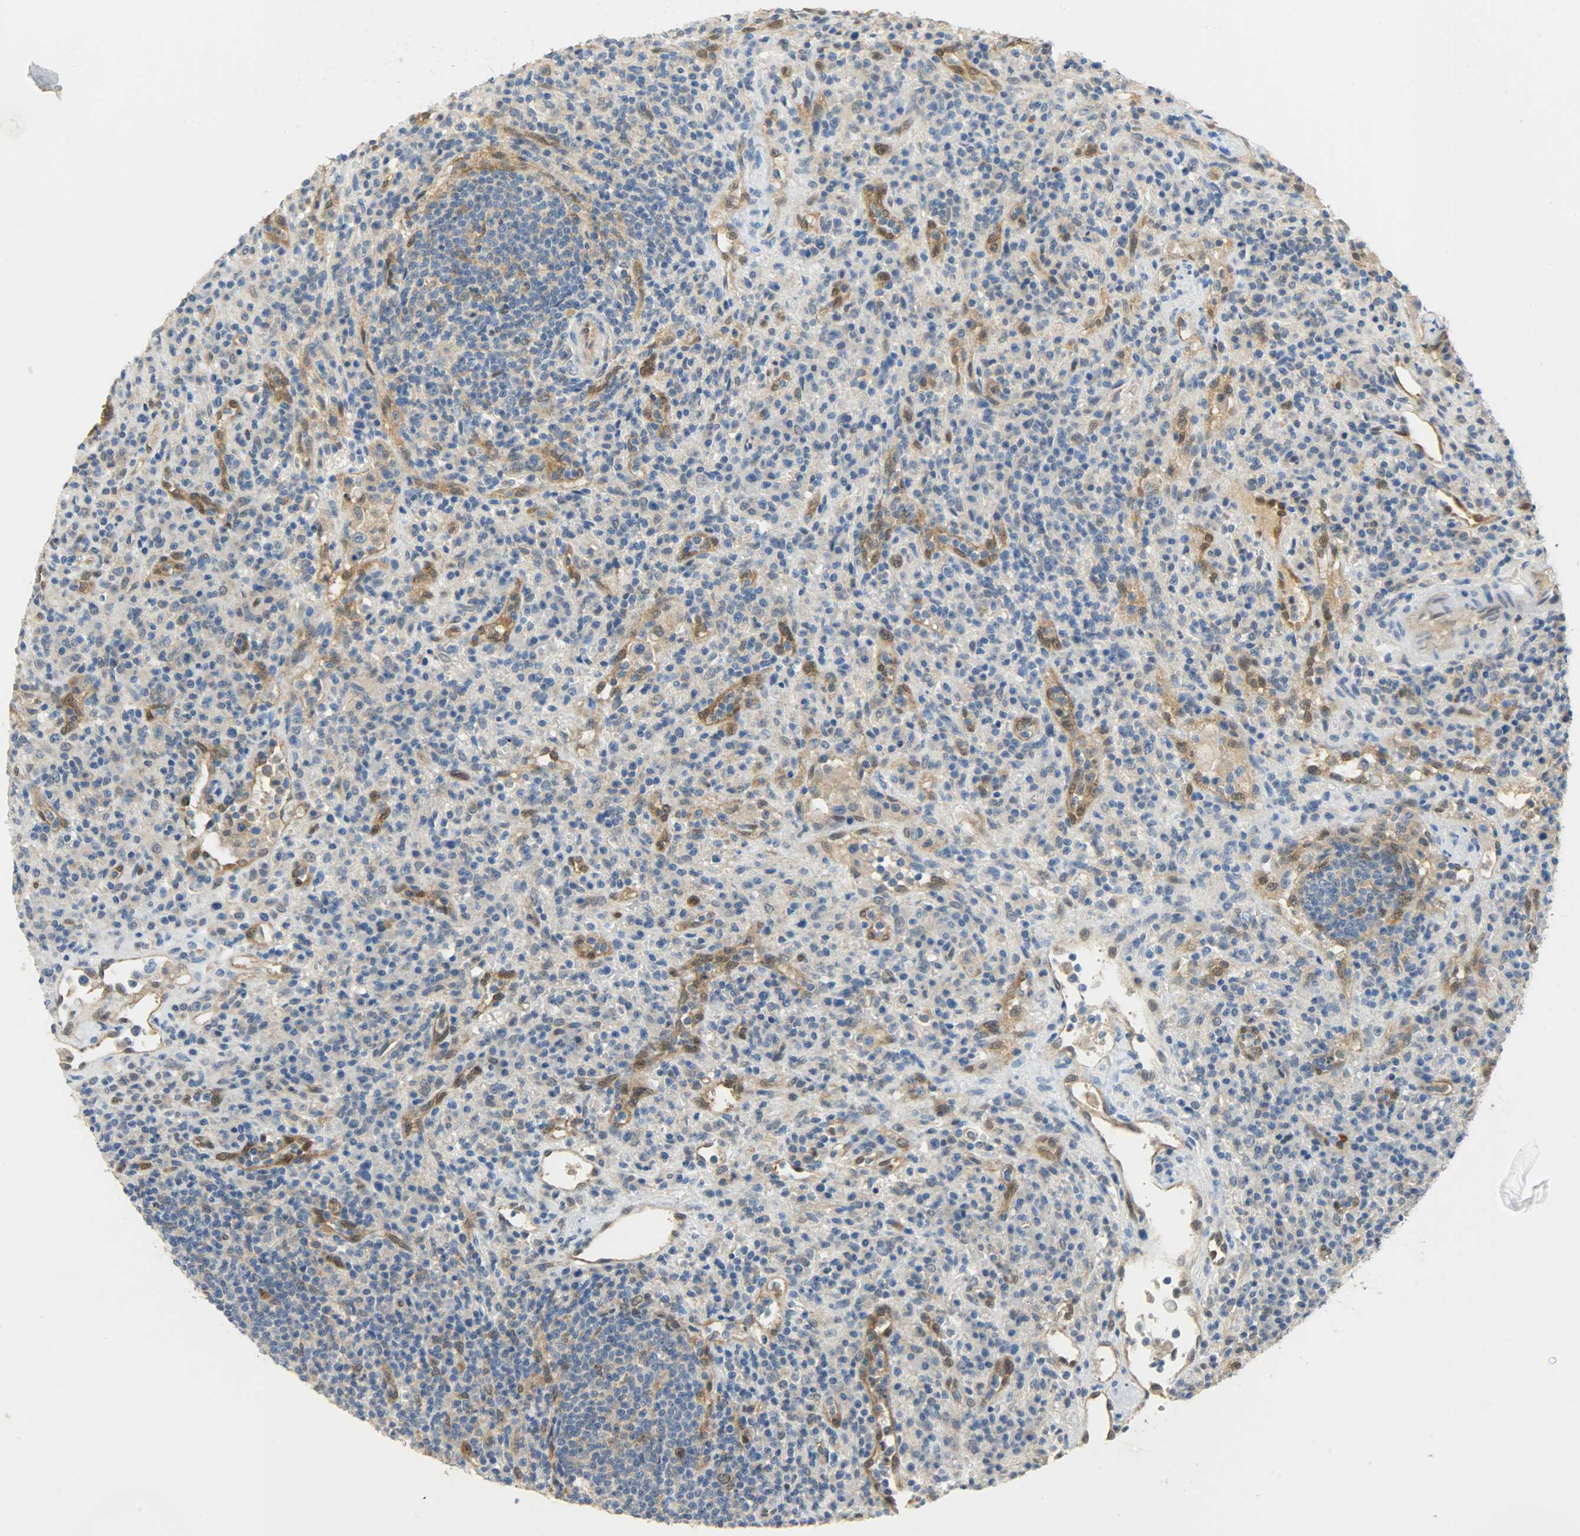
{"staining": {"intensity": "weak", "quantity": "<25%", "location": "cytoplasmic/membranous,nuclear"}, "tissue": "lymphoma", "cell_type": "Tumor cells", "image_type": "cancer", "snomed": [{"axis": "morphology", "description": "Hodgkin's disease, NOS"}, {"axis": "topography", "description": "Lymph node"}], "caption": "Tumor cells are negative for brown protein staining in lymphoma.", "gene": "FKBP1A", "patient": {"sex": "male", "age": 65}}